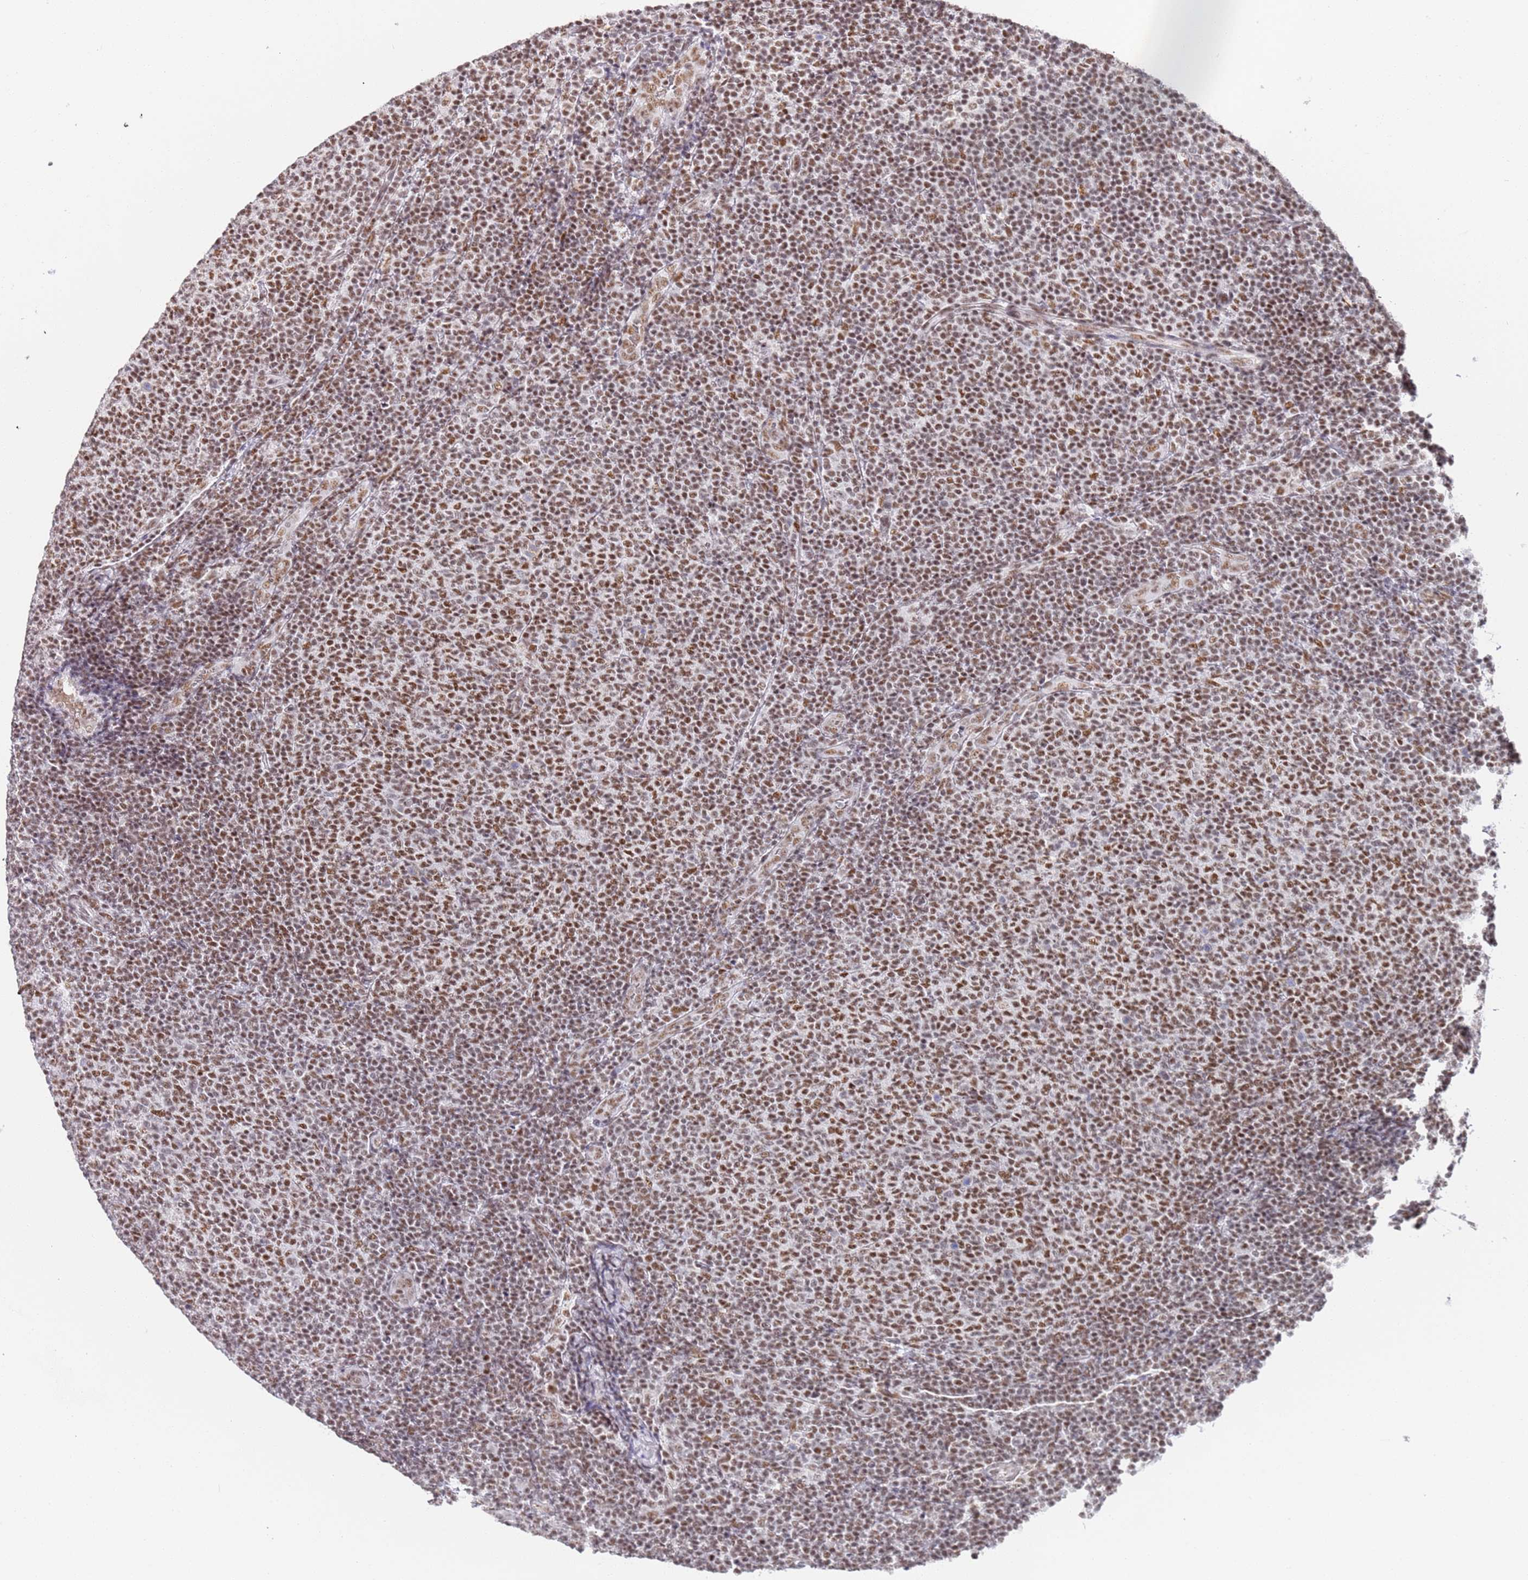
{"staining": {"intensity": "moderate", "quantity": ">75%", "location": "nuclear"}, "tissue": "lymphoma", "cell_type": "Tumor cells", "image_type": "cancer", "snomed": [{"axis": "morphology", "description": "Malignant lymphoma, non-Hodgkin's type, Low grade"}, {"axis": "topography", "description": "Lymph node"}], "caption": "This photomicrograph reveals IHC staining of malignant lymphoma, non-Hodgkin's type (low-grade), with medium moderate nuclear positivity in approximately >75% of tumor cells.", "gene": "AKAP8L", "patient": {"sex": "male", "age": 66}}